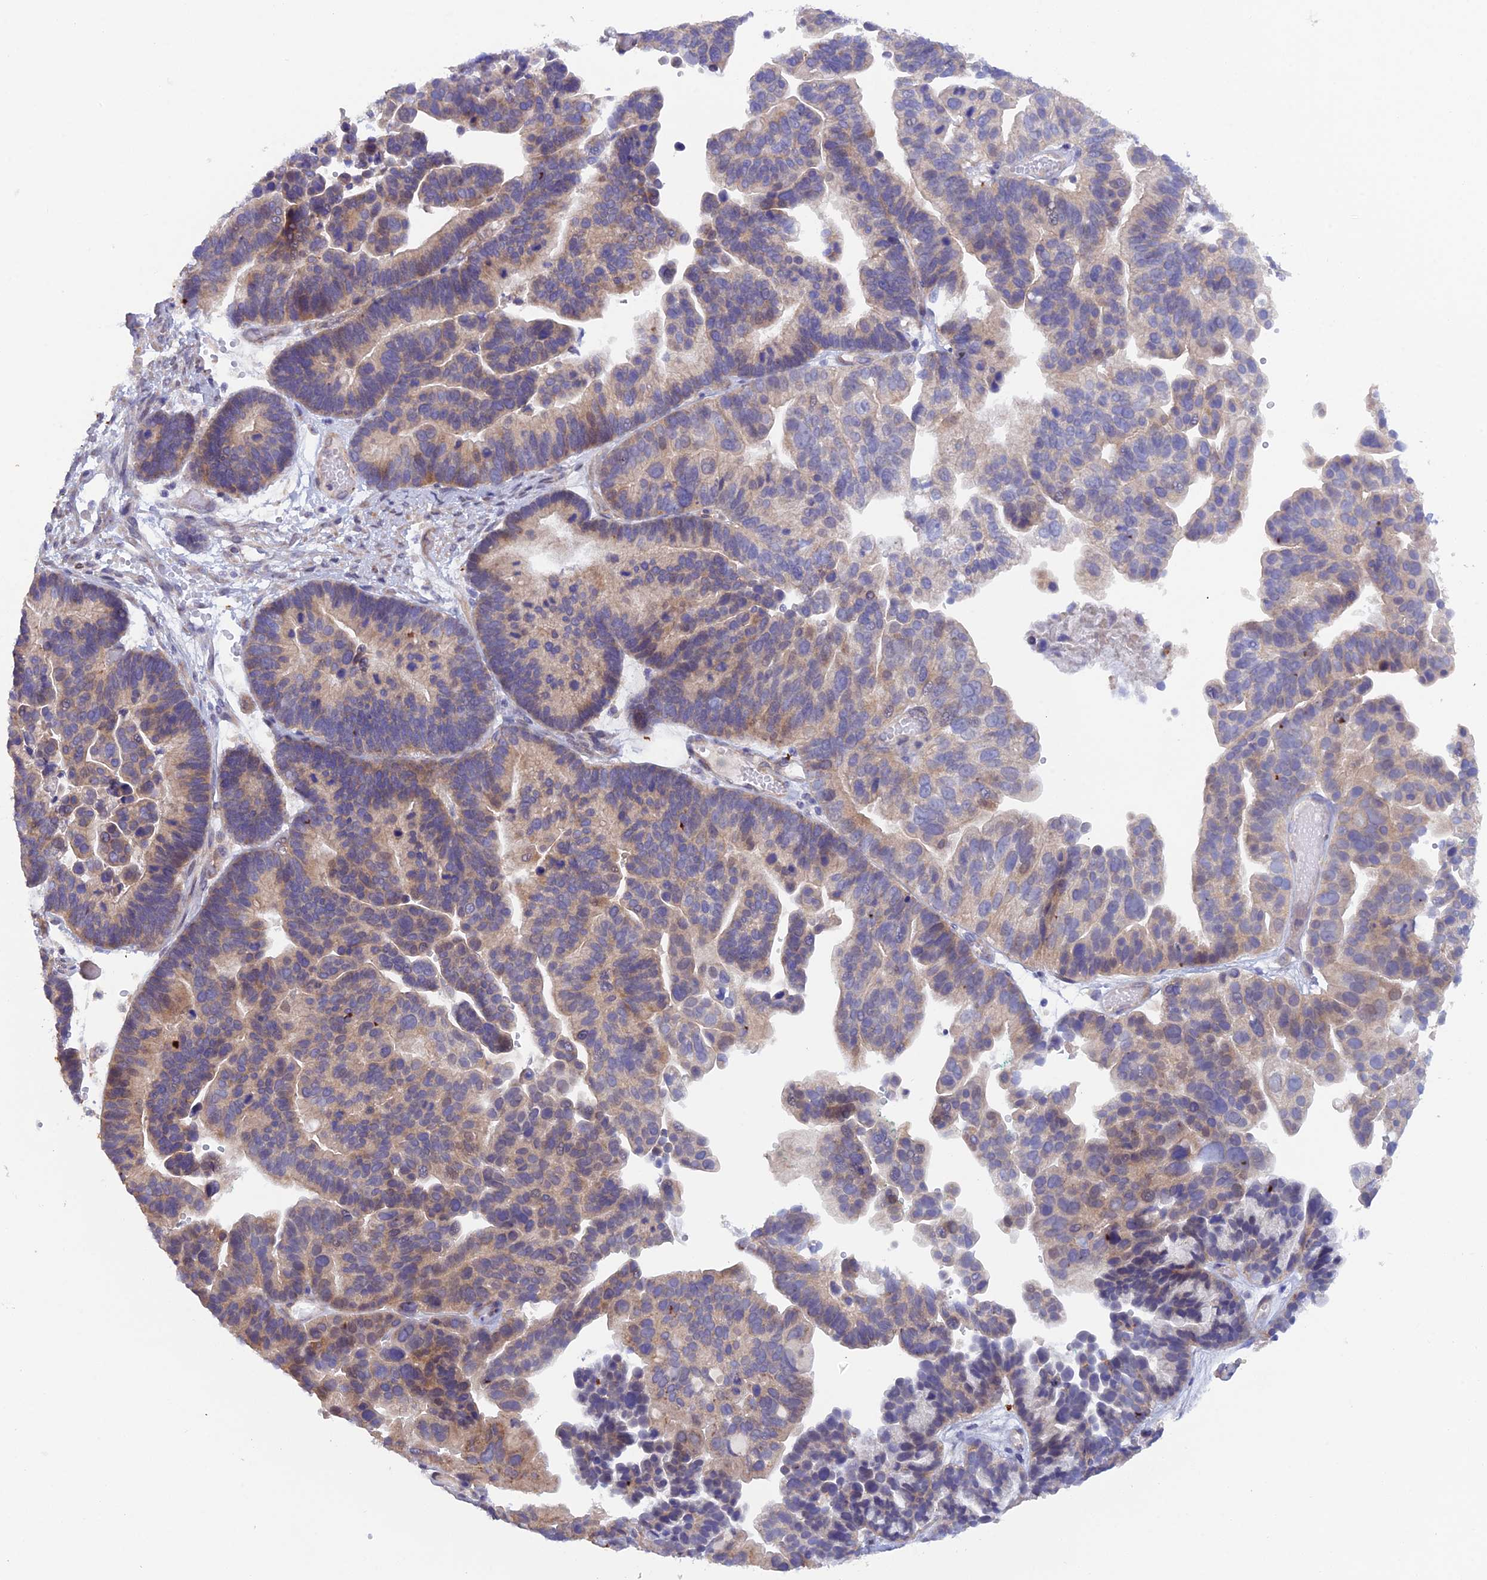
{"staining": {"intensity": "moderate", "quantity": "25%-75%", "location": "cytoplasmic/membranous"}, "tissue": "ovarian cancer", "cell_type": "Tumor cells", "image_type": "cancer", "snomed": [{"axis": "morphology", "description": "Cystadenocarcinoma, serous, NOS"}, {"axis": "topography", "description": "Ovary"}], "caption": "Ovarian cancer stained for a protein exhibits moderate cytoplasmic/membranous positivity in tumor cells.", "gene": "FZR1", "patient": {"sex": "female", "age": 56}}